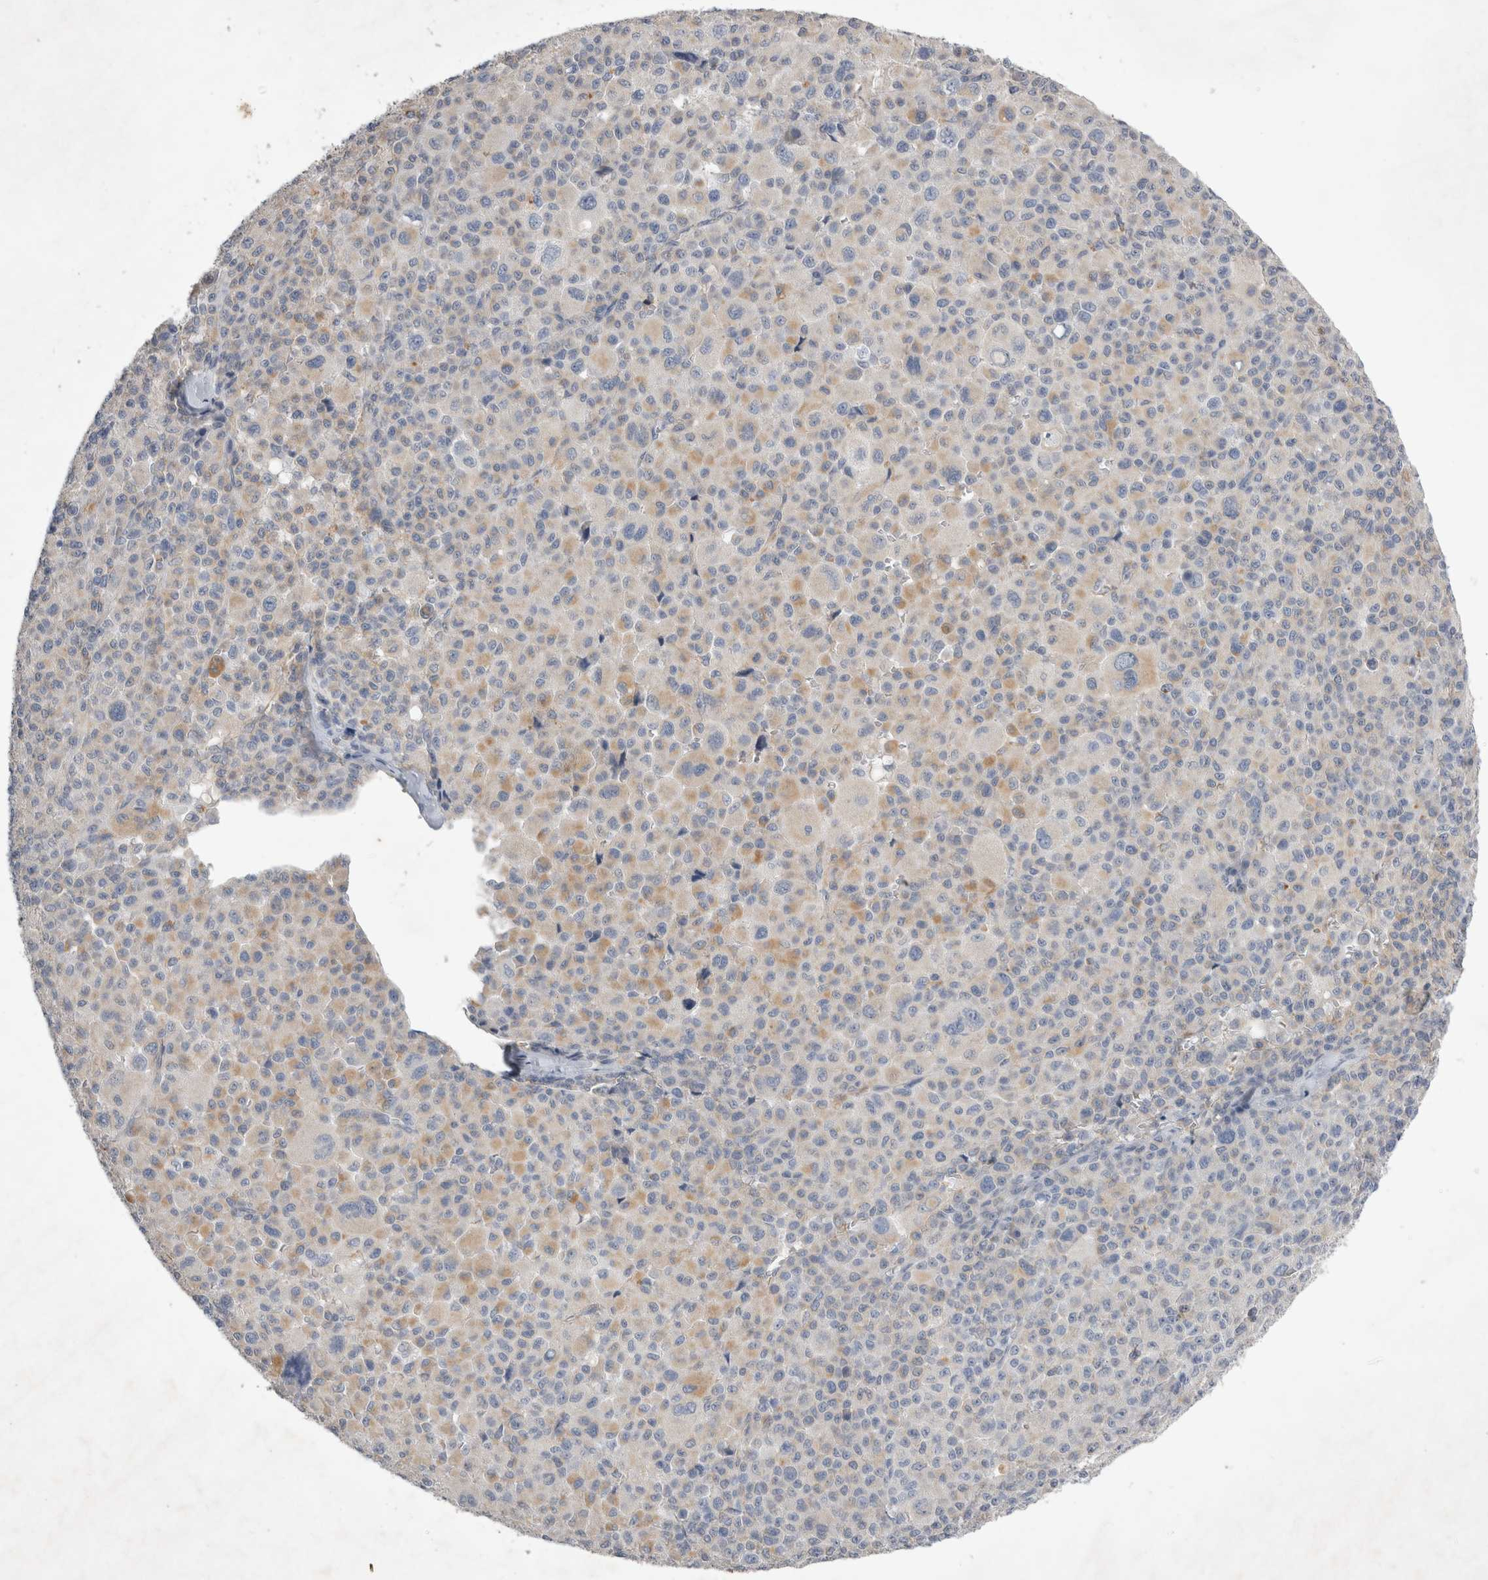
{"staining": {"intensity": "weak", "quantity": "<25%", "location": "cytoplasmic/membranous"}, "tissue": "melanoma", "cell_type": "Tumor cells", "image_type": "cancer", "snomed": [{"axis": "morphology", "description": "Malignant melanoma, Metastatic site"}, {"axis": "topography", "description": "Skin"}], "caption": "Immunohistochemical staining of human malignant melanoma (metastatic site) displays no significant expression in tumor cells.", "gene": "STRADB", "patient": {"sex": "female", "age": 74}}